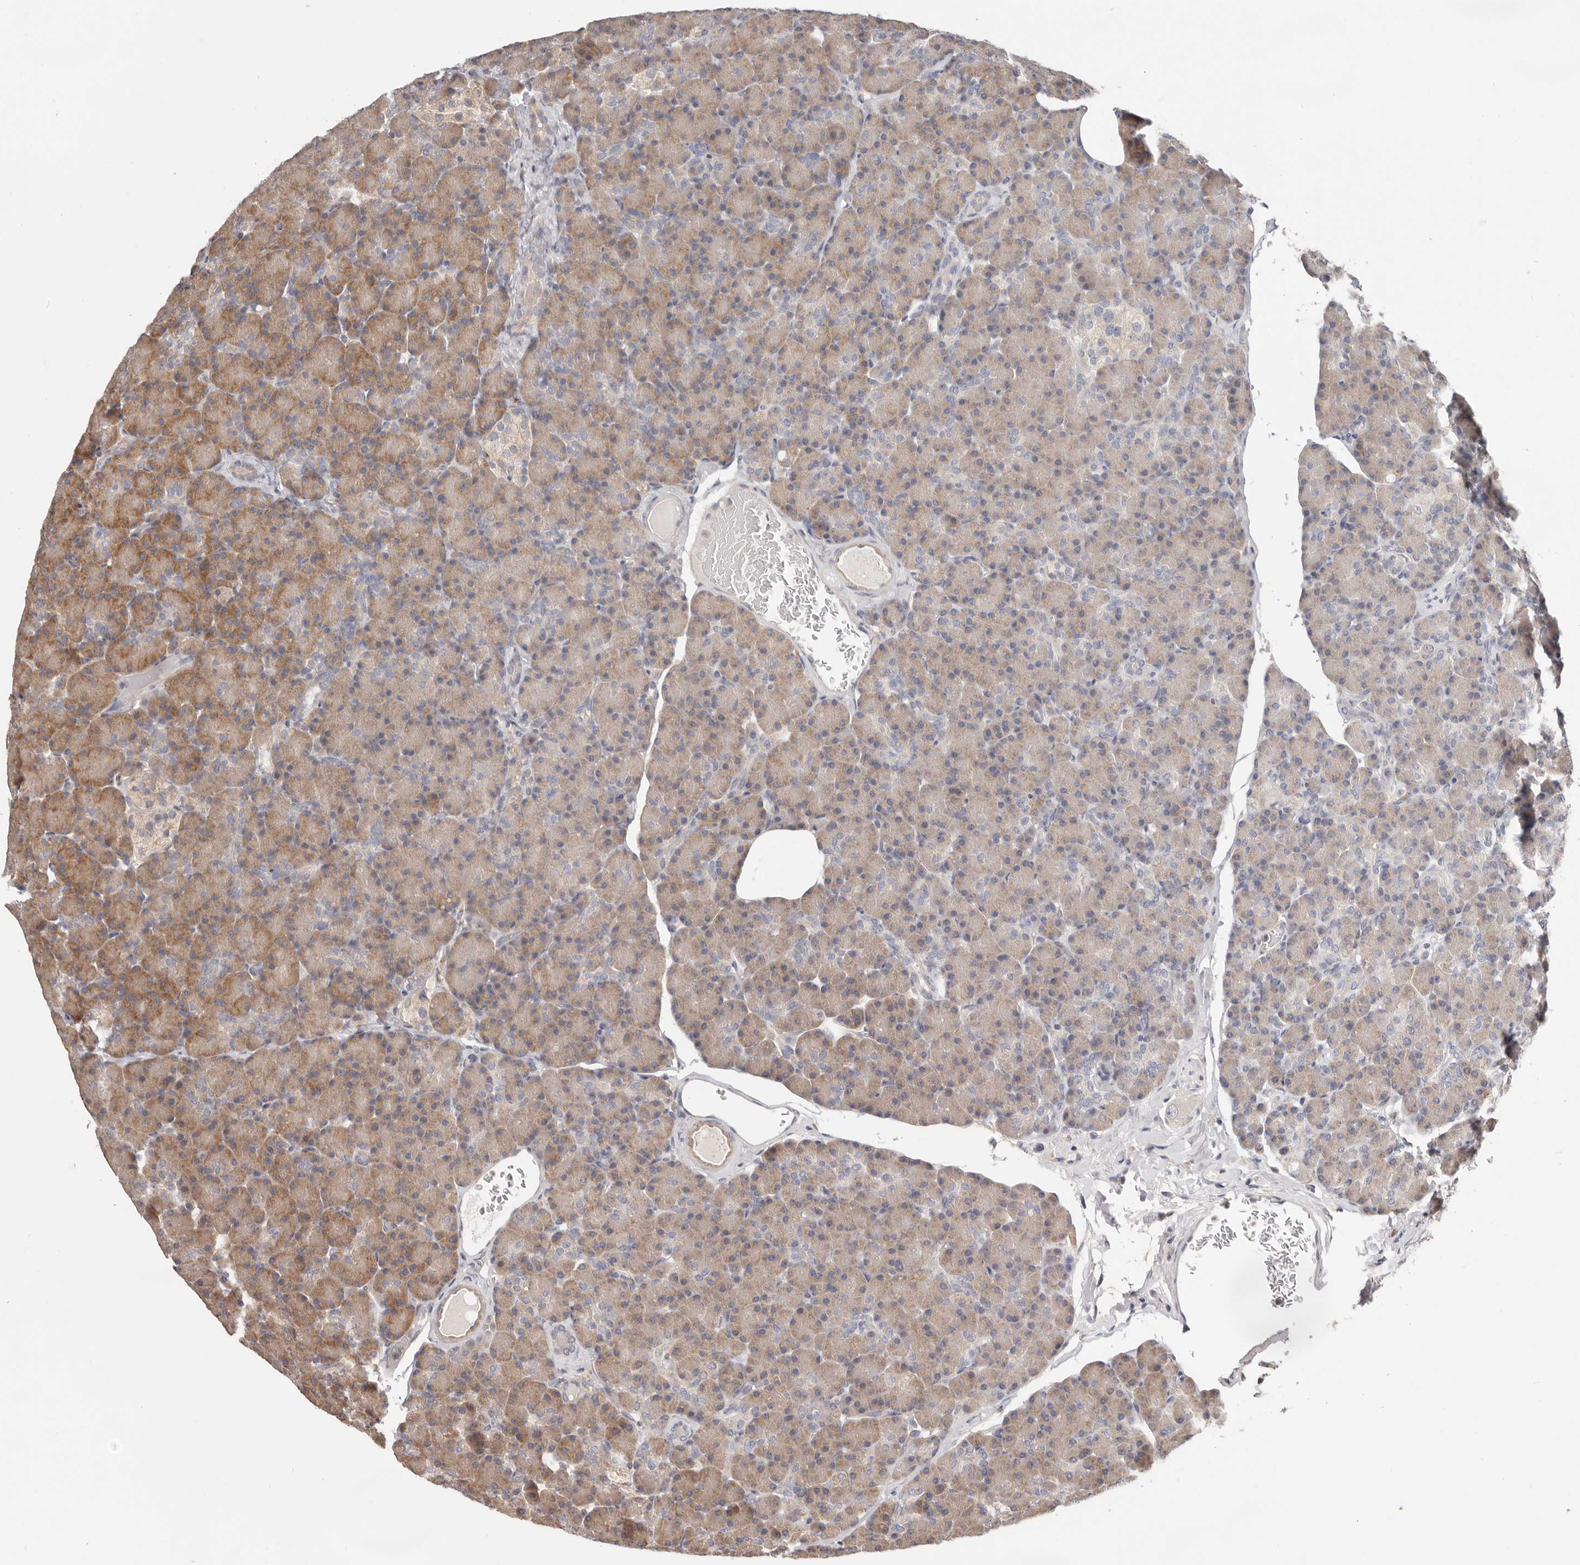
{"staining": {"intensity": "moderate", "quantity": "25%-75%", "location": "cytoplasmic/membranous"}, "tissue": "pancreas", "cell_type": "Exocrine glandular cells", "image_type": "normal", "snomed": [{"axis": "morphology", "description": "Normal tissue, NOS"}, {"axis": "topography", "description": "Pancreas"}], "caption": "Immunohistochemistry (IHC) (DAB (3,3'-diaminobenzidine)) staining of normal pancreas reveals moderate cytoplasmic/membranous protein expression in about 25%-75% of exocrine glandular cells.", "gene": "LRP6", "patient": {"sex": "female", "age": 43}}